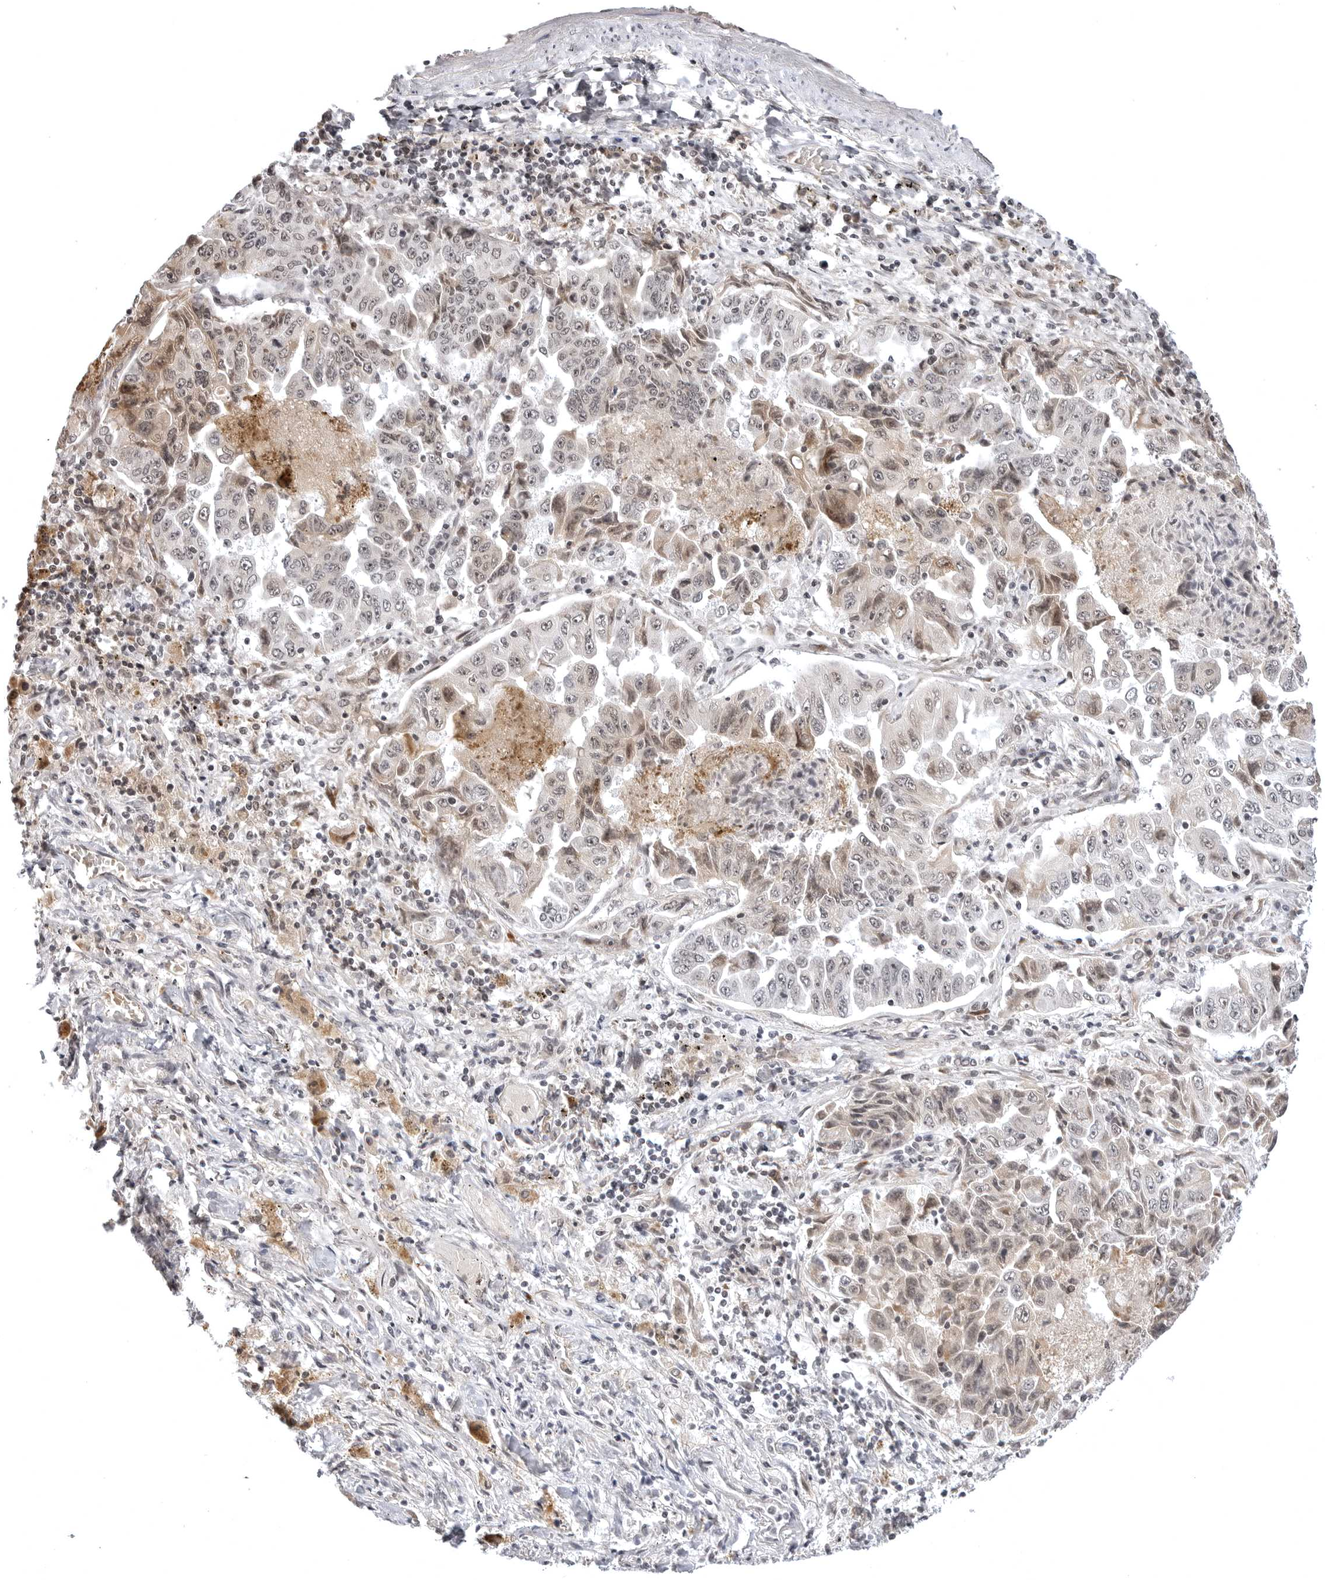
{"staining": {"intensity": "weak", "quantity": "25%-75%", "location": "nuclear"}, "tissue": "lung cancer", "cell_type": "Tumor cells", "image_type": "cancer", "snomed": [{"axis": "morphology", "description": "Adenocarcinoma, NOS"}, {"axis": "topography", "description": "Lung"}], "caption": "The photomicrograph shows a brown stain indicating the presence of a protein in the nuclear of tumor cells in adenocarcinoma (lung).", "gene": "PHF3", "patient": {"sex": "female", "age": 51}}